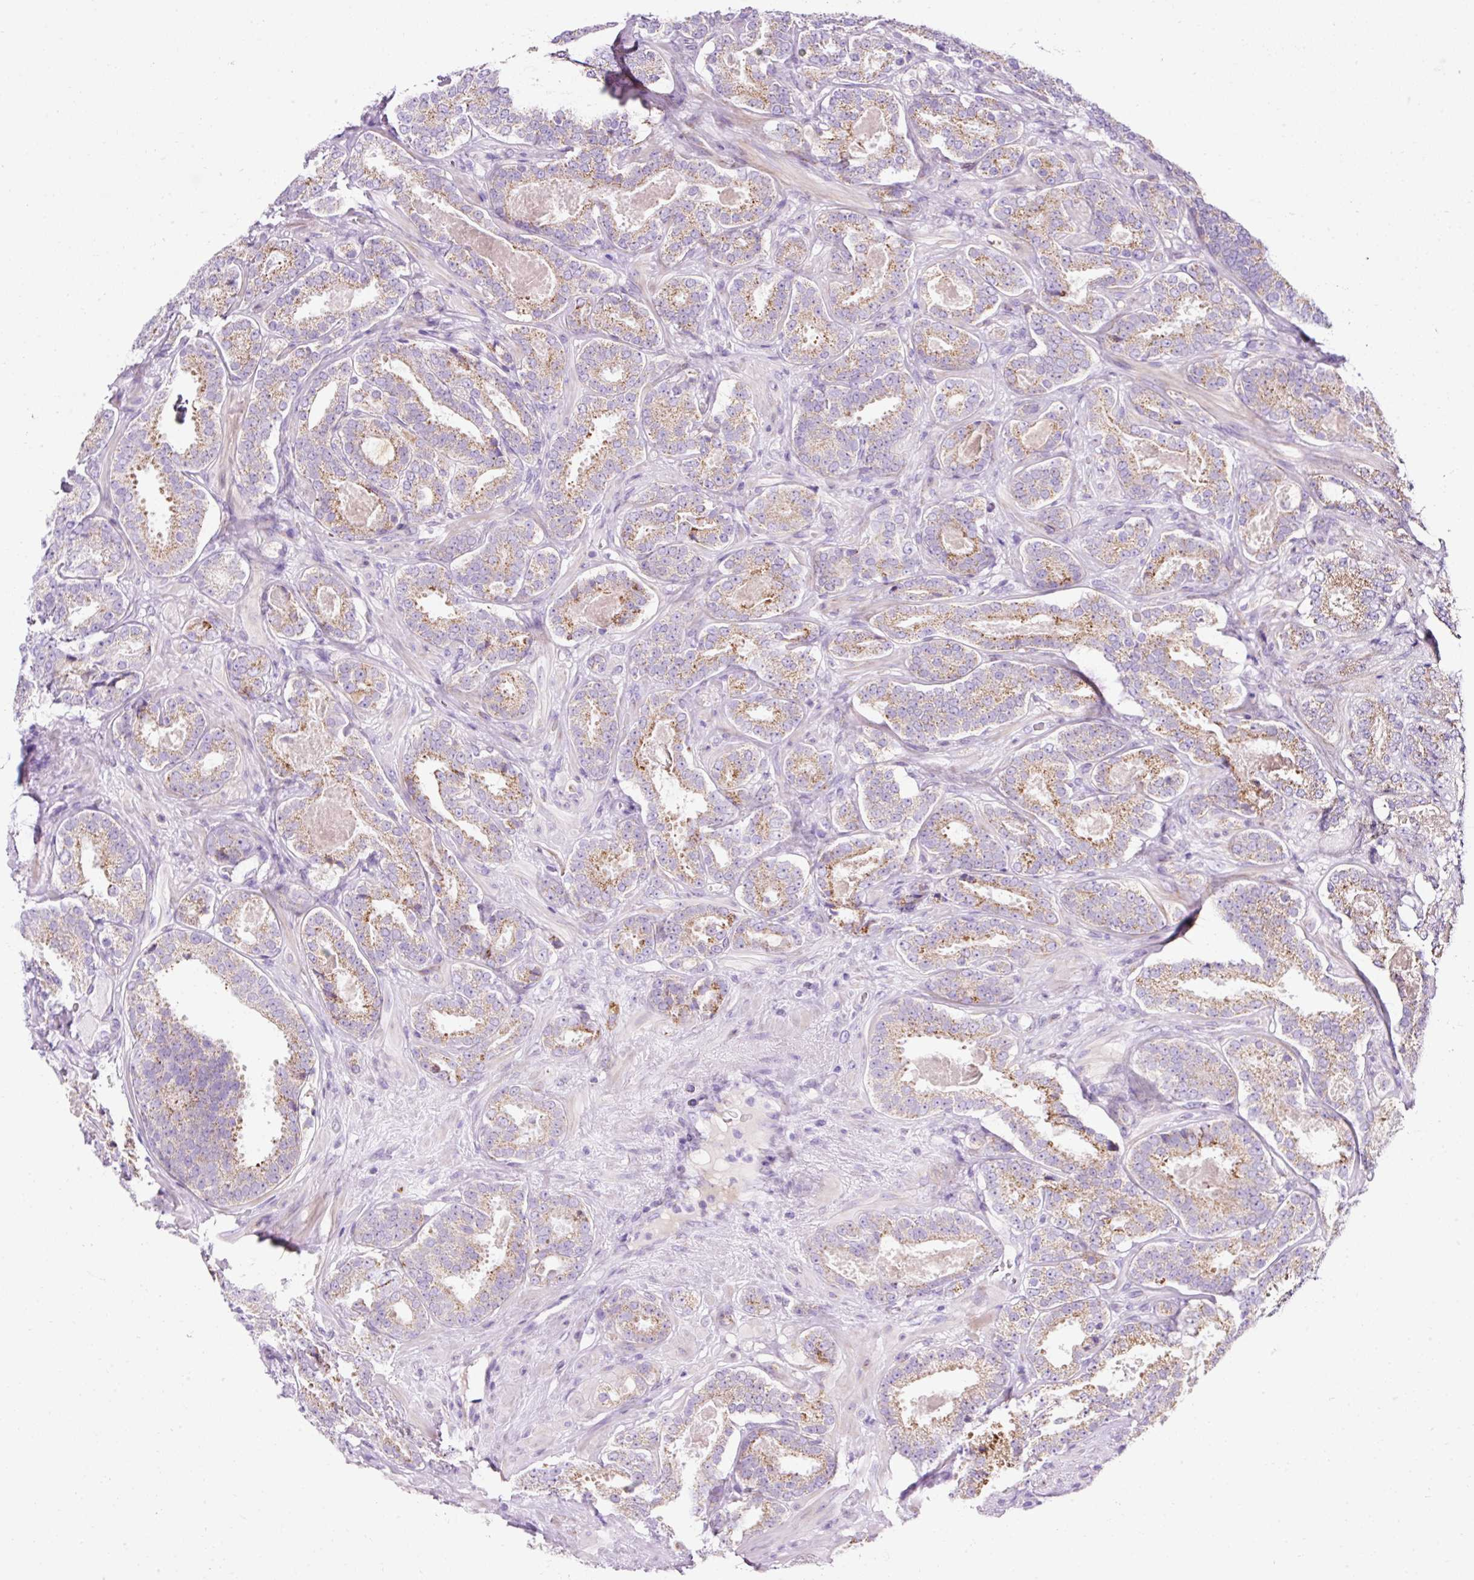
{"staining": {"intensity": "moderate", "quantity": "25%-75%", "location": "cytoplasmic/membranous"}, "tissue": "prostate cancer", "cell_type": "Tumor cells", "image_type": "cancer", "snomed": [{"axis": "morphology", "description": "Adenocarcinoma, High grade"}, {"axis": "topography", "description": "Prostate"}], "caption": "Prostate cancer stained with a protein marker displays moderate staining in tumor cells.", "gene": "PLPP2", "patient": {"sex": "male", "age": 65}}